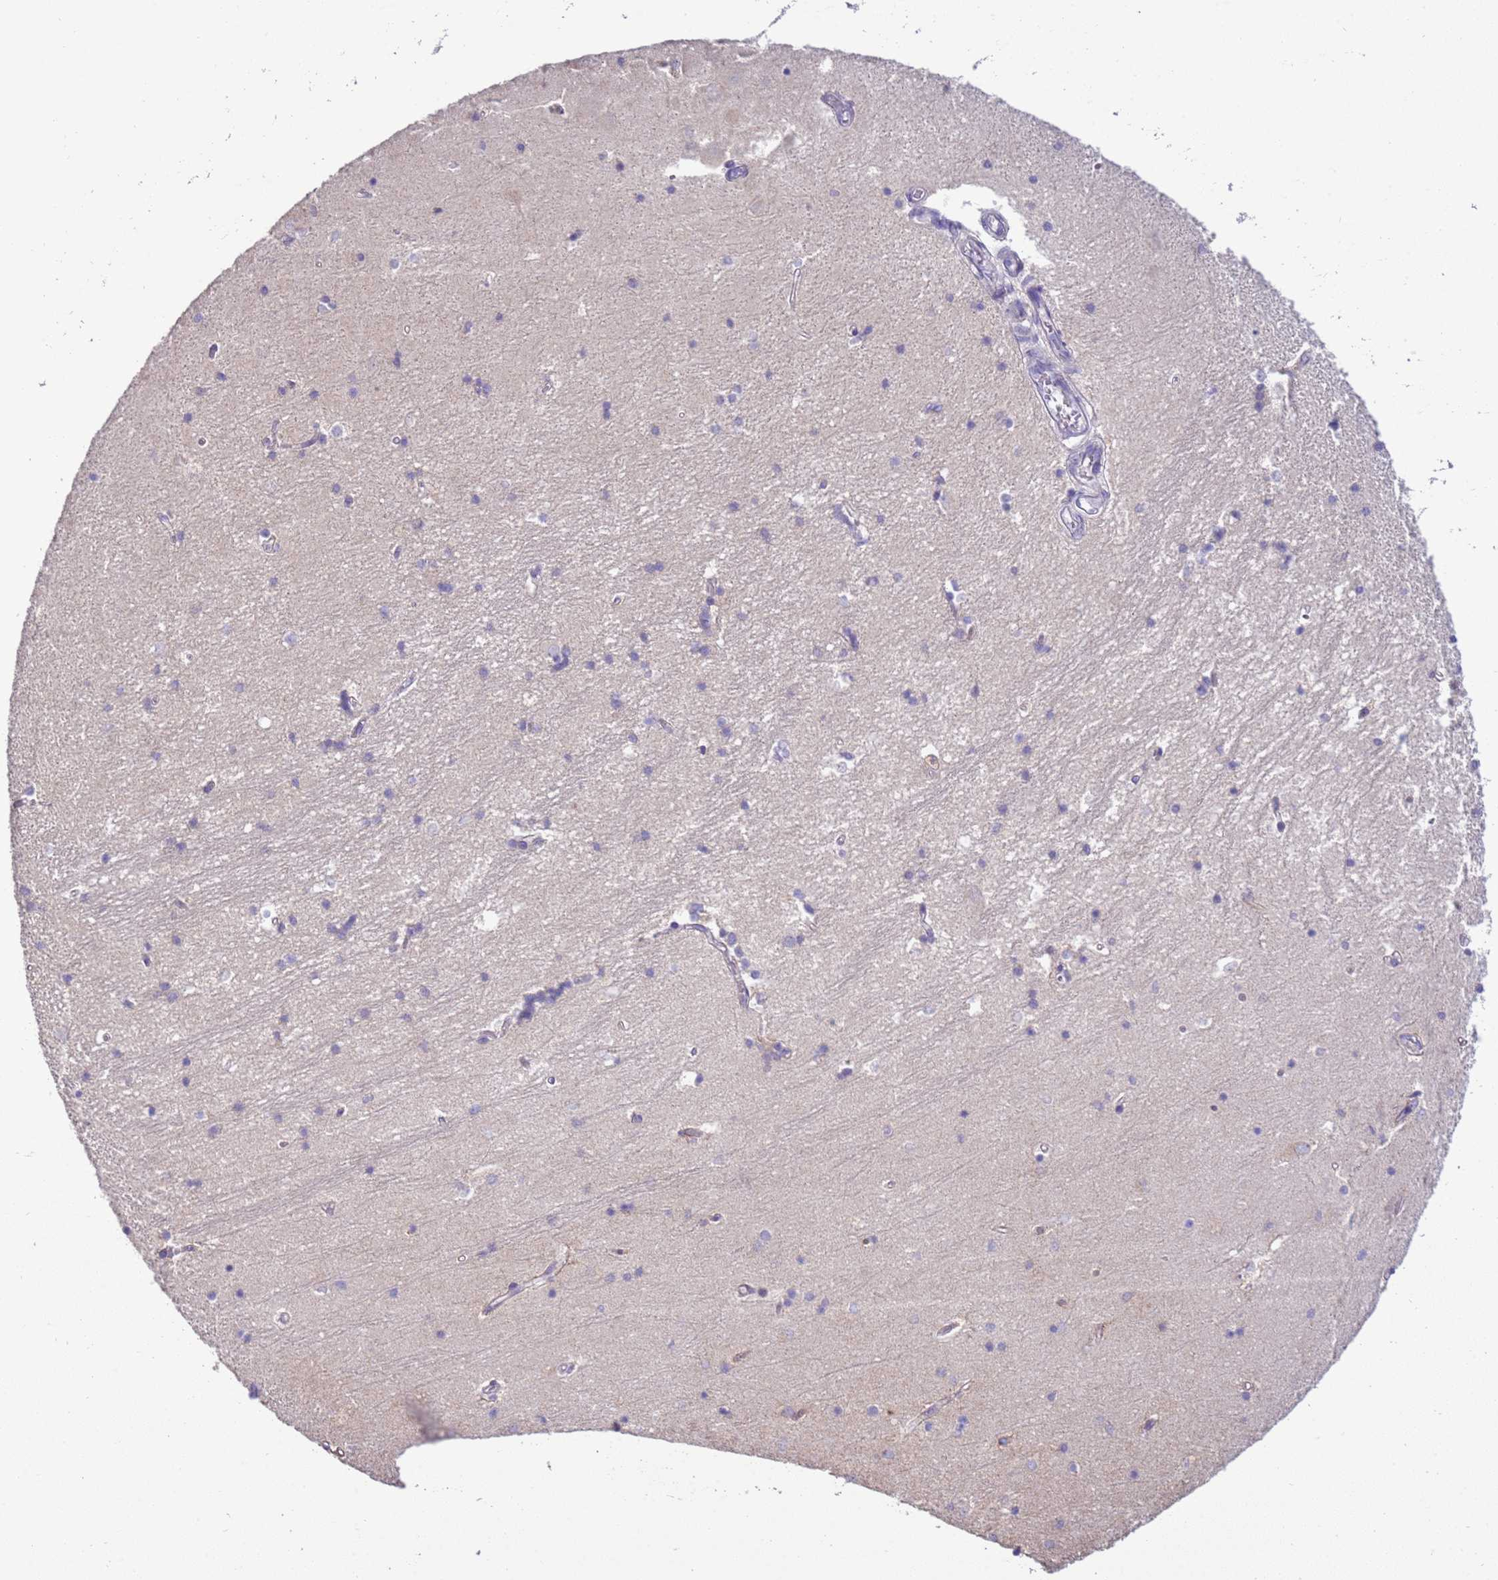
{"staining": {"intensity": "negative", "quantity": "none", "location": "none"}, "tissue": "hippocampus", "cell_type": "Glial cells", "image_type": "normal", "snomed": [{"axis": "morphology", "description": "Normal tissue, NOS"}, {"axis": "topography", "description": "Hippocampus"}], "caption": "Immunohistochemical staining of unremarkable human hippocampus exhibits no significant staining in glial cells. The staining is performed using DAB brown chromogen with nuclei counter-stained in using hematoxylin.", "gene": "IL2RG", "patient": {"sex": "male", "age": 45}}